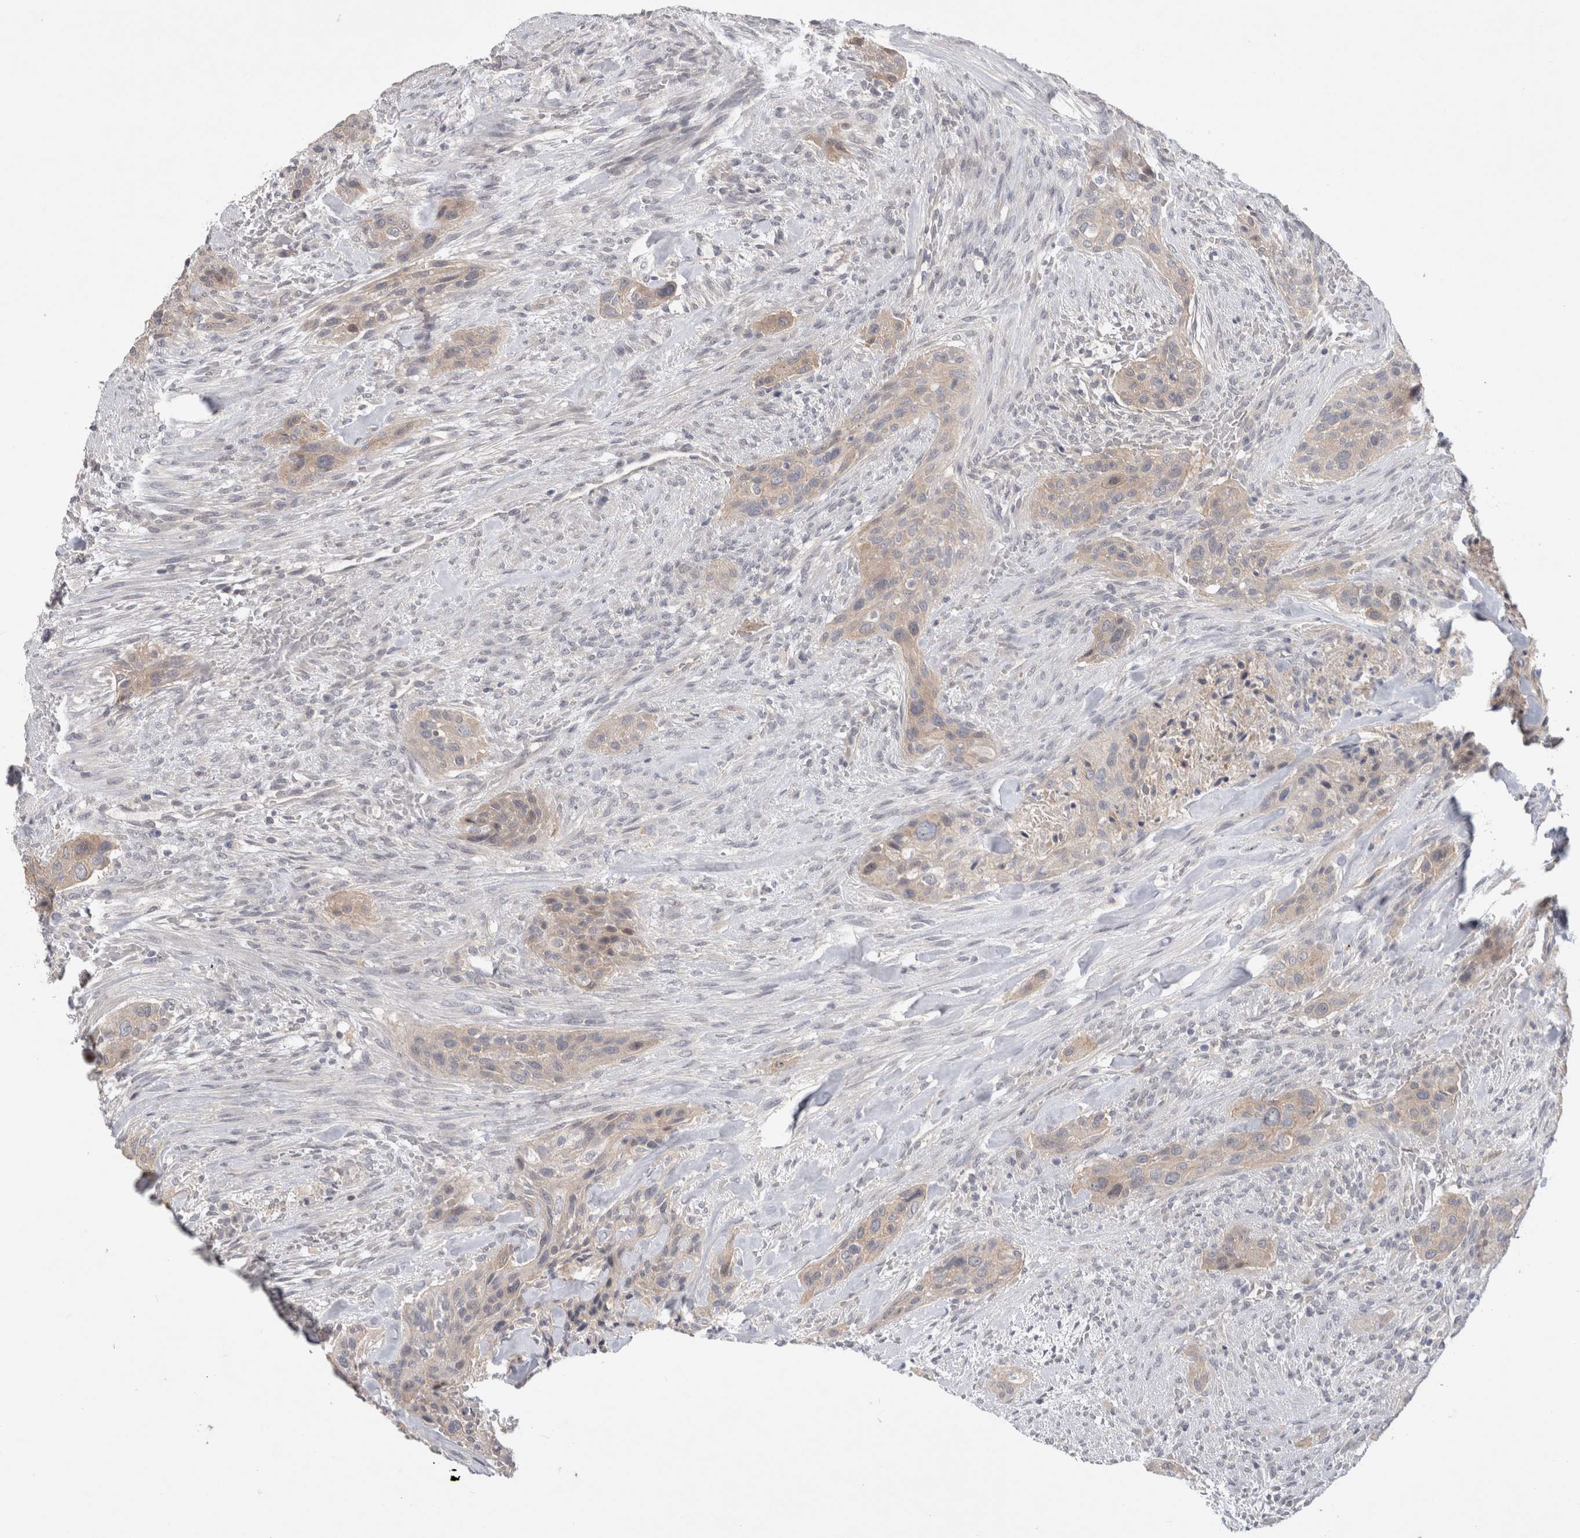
{"staining": {"intensity": "weak", "quantity": "25%-75%", "location": "cytoplasmic/membranous"}, "tissue": "urothelial cancer", "cell_type": "Tumor cells", "image_type": "cancer", "snomed": [{"axis": "morphology", "description": "Urothelial carcinoma, High grade"}, {"axis": "topography", "description": "Urinary bladder"}], "caption": "About 25%-75% of tumor cells in urothelial cancer demonstrate weak cytoplasmic/membranous protein expression as visualized by brown immunohistochemical staining.", "gene": "CERS3", "patient": {"sex": "male", "age": 35}}